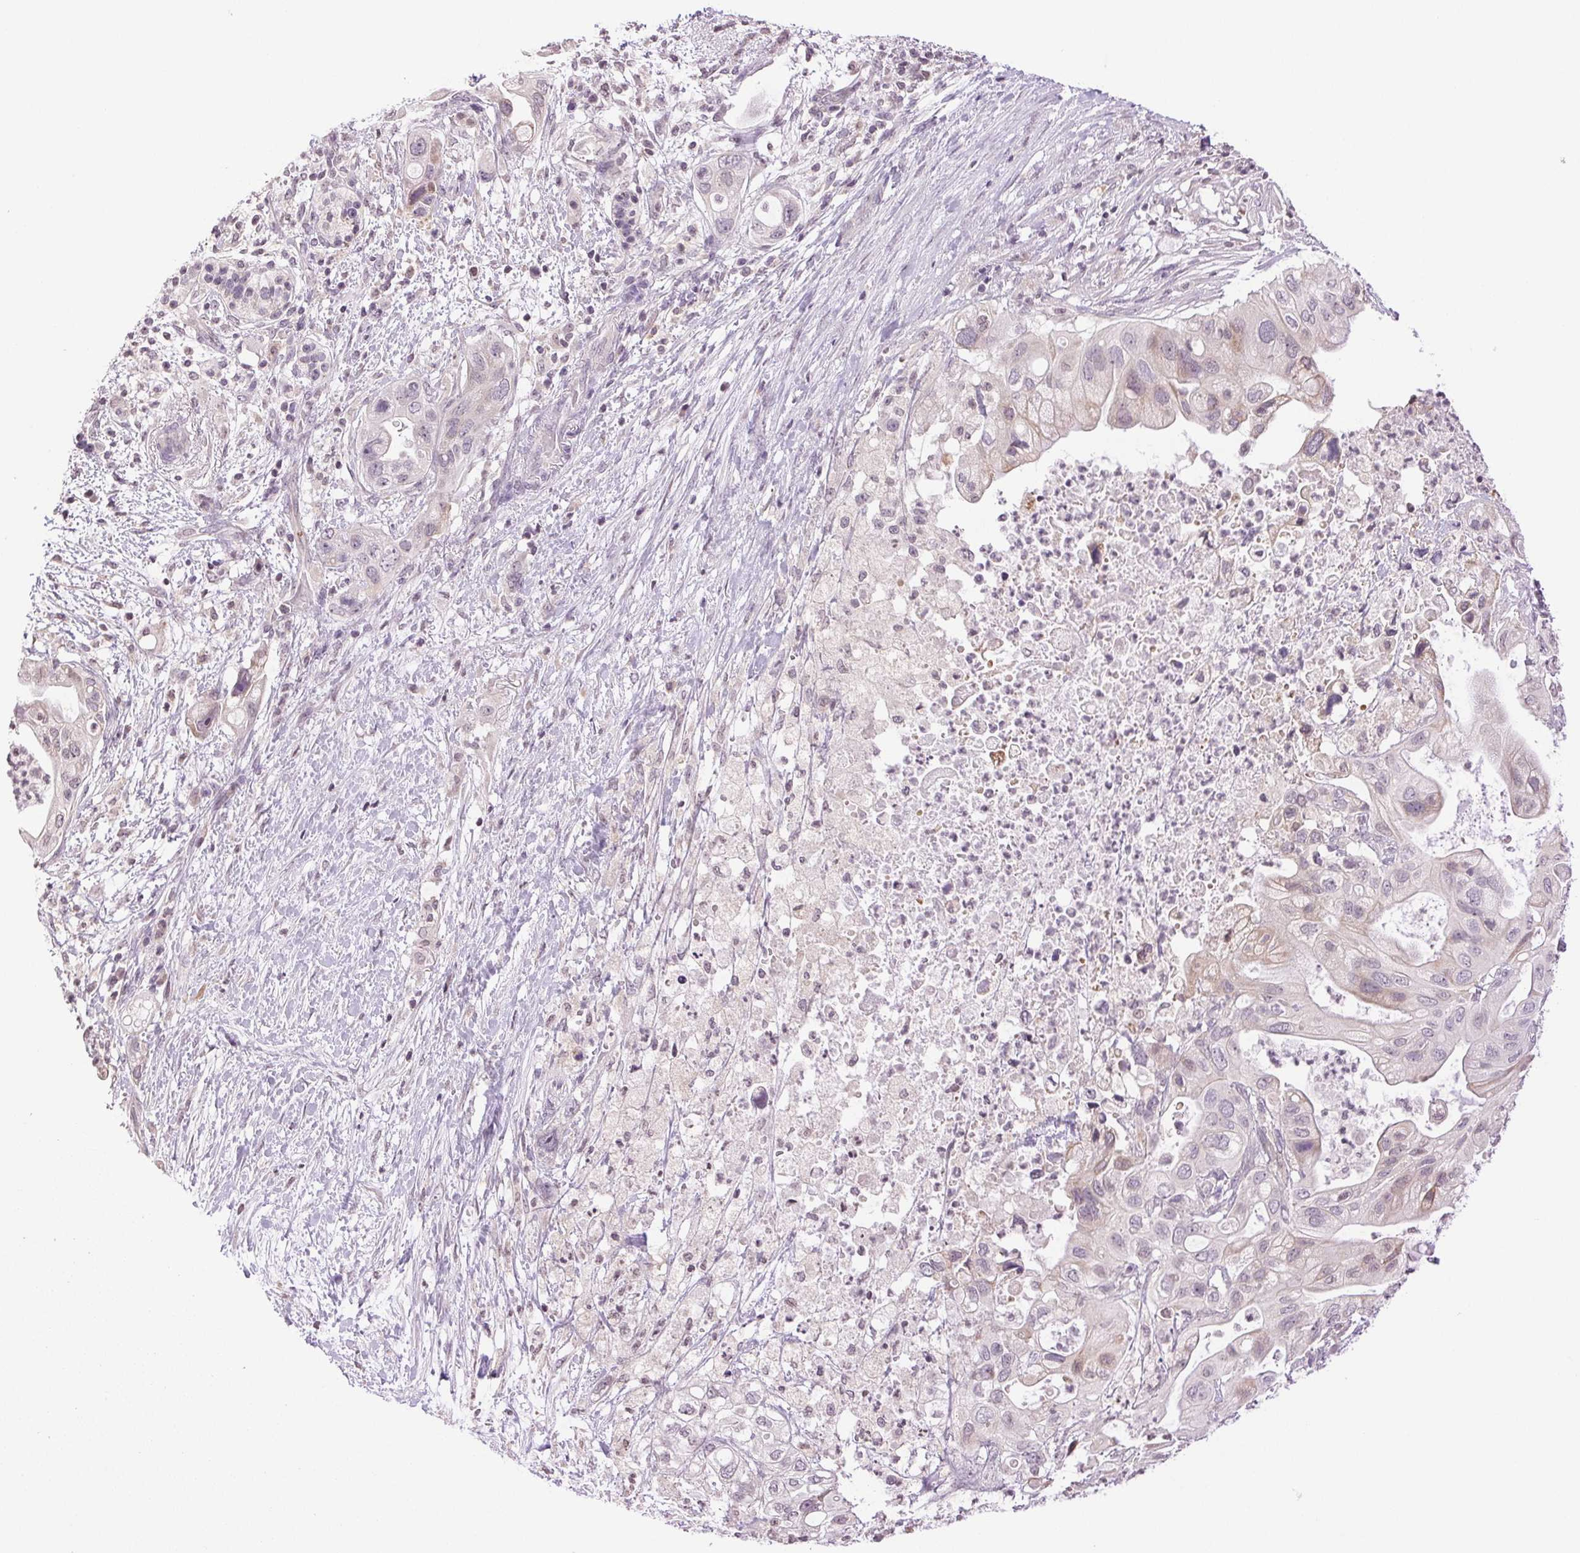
{"staining": {"intensity": "negative", "quantity": "none", "location": "none"}, "tissue": "pancreatic cancer", "cell_type": "Tumor cells", "image_type": "cancer", "snomed": [{"axis": "morphology", "description": "Adenocarcinoma, NOS"}, {"axis": "topography", "description": "Pancreas"}], "caption": "This is an immunohistochemistry (IHC) histopathology image of adenocarcinoma (pancreatic). There is no staining in tumor cells.", "gene": "TNNT3", "patient": {"sex": "female", "age": 72}}